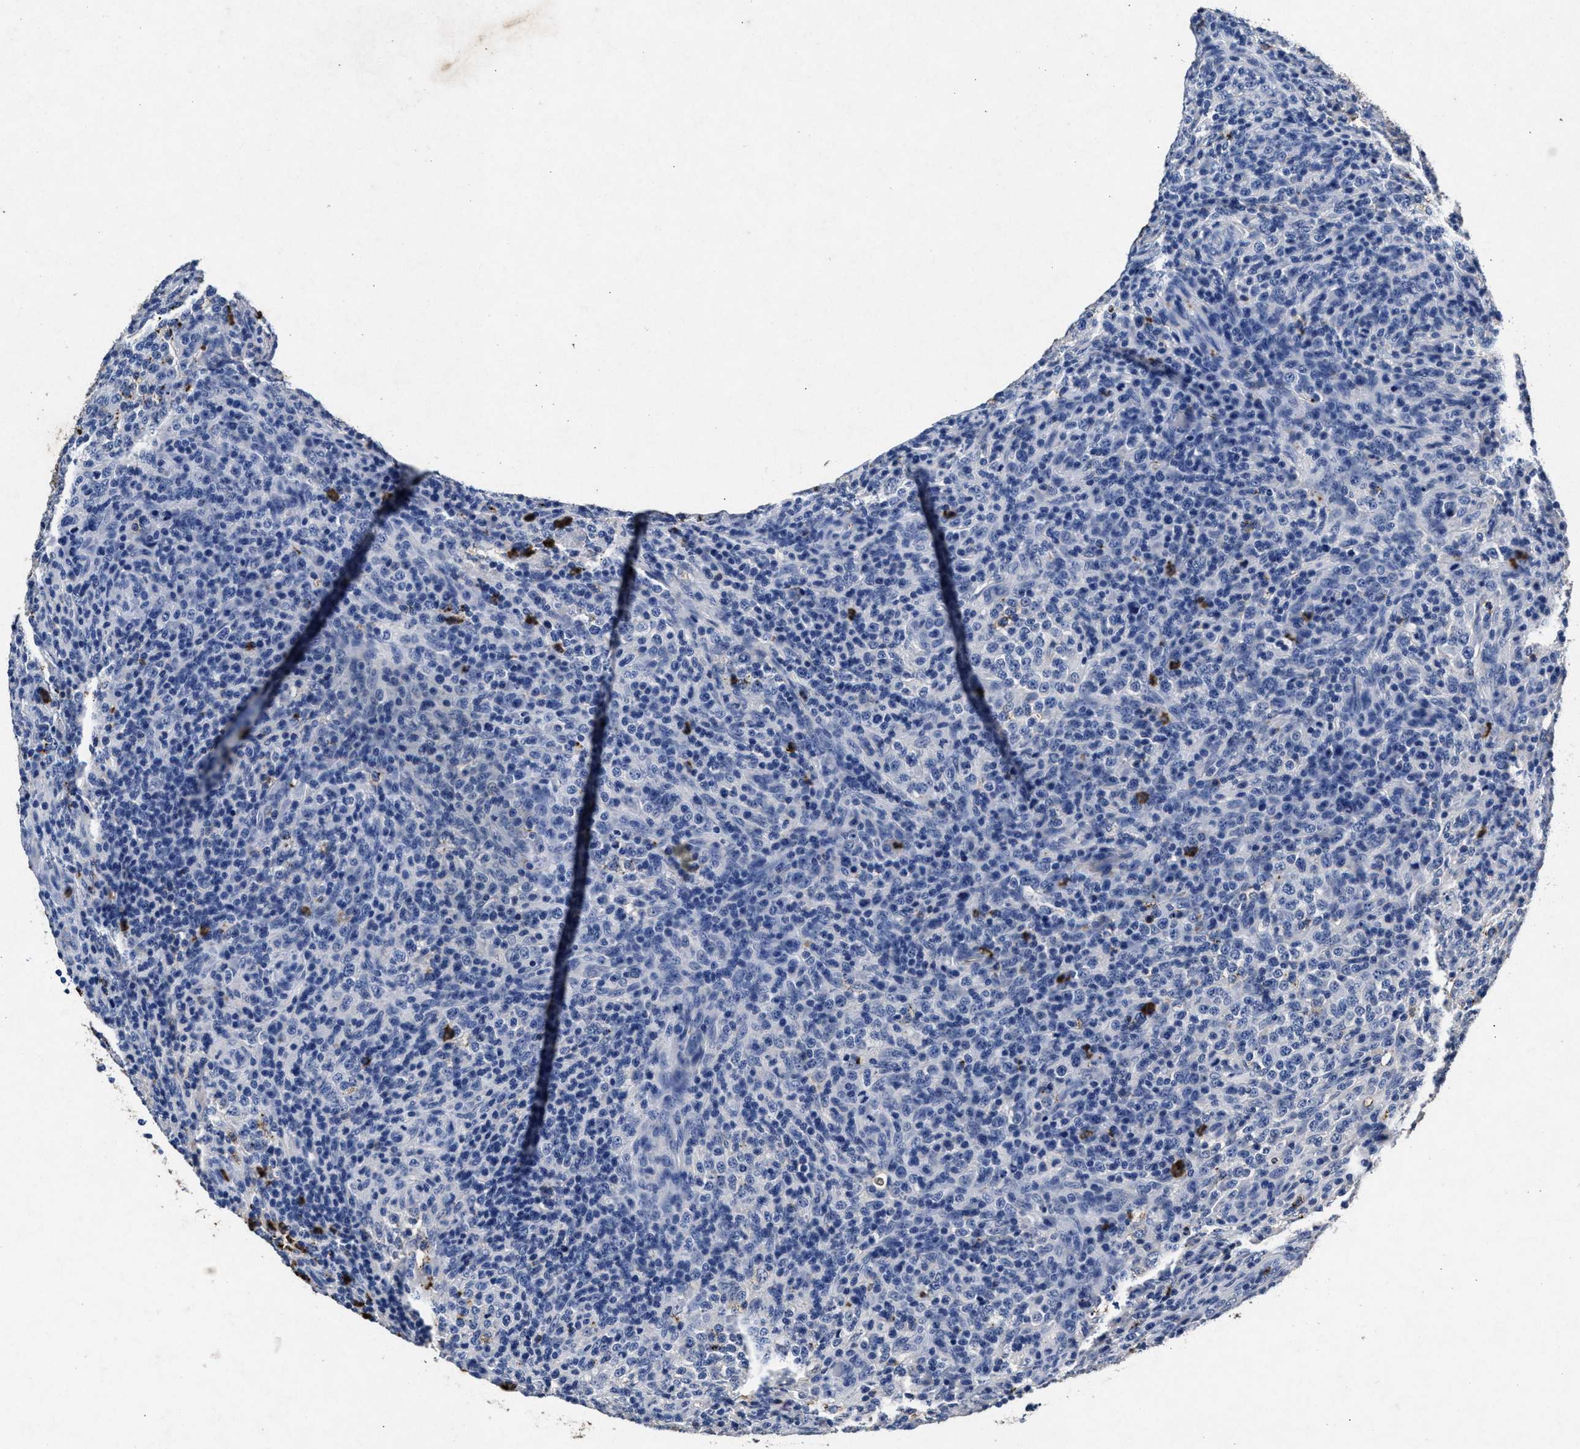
{"staining": {"intensity": "negative", "quantity": "none", "location": "none"}, "tissue": "lymphoma", "cell_type": "Tumor cells", "image_type": "cancer", "snomed": [{"axis": "morphology", "description": "Malignant lymphoma, non-Hodgkin's type, High grade"}, {"axis": "topography", "description": "Lymph node"}], "caption": "The image displays no staining of tumor cells in high-grade malignant lymphoma, non-Hodgkin's type.", "gene": "LTB4R2", "patient": {"sex": "female", "age": 76}}